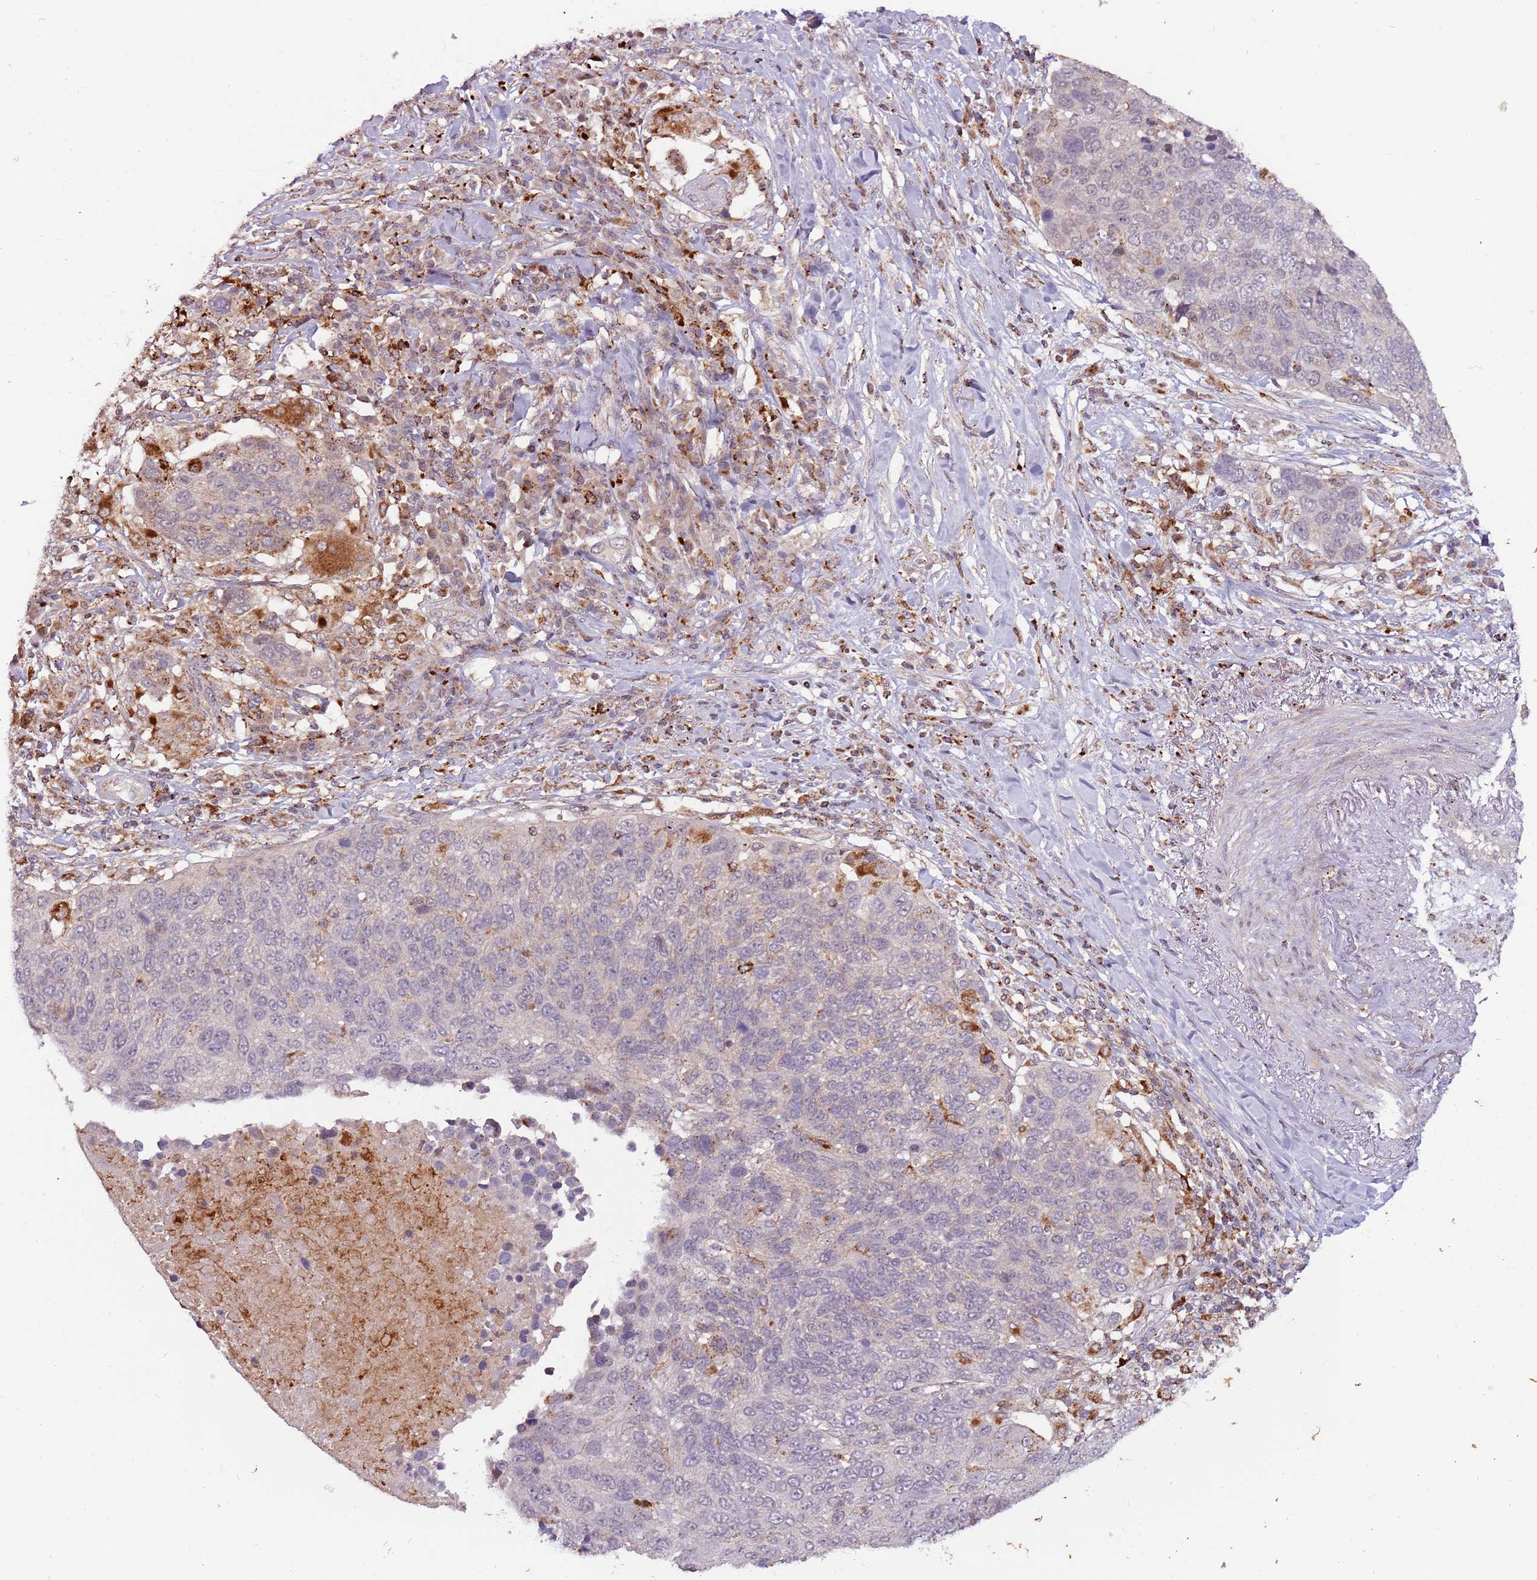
{"staining": {"intensity": "negative", "quantity": "none", "location": "none"}, "tissue": "lung cancer", "cell_type": "Tumor cells", "image_type": "cancer", "snomed": [{"axis": "morphology", "description": "Normal tissue, NOS"}, {"axis": "morphology", "description": "Squamous cell carcinoma, NOS"}, {"axis": "topography", "description": "Lymph node"}, {"axis": "topography", "description": "Lung"}], "caption": "DAB (3,3'-diaminobenzidine) immunohistochemical staining of lung cancer demonstrates no significant staining in tumor cells.", "gene": "ULK3", "patient": {"sex": "male", "age": 66}}